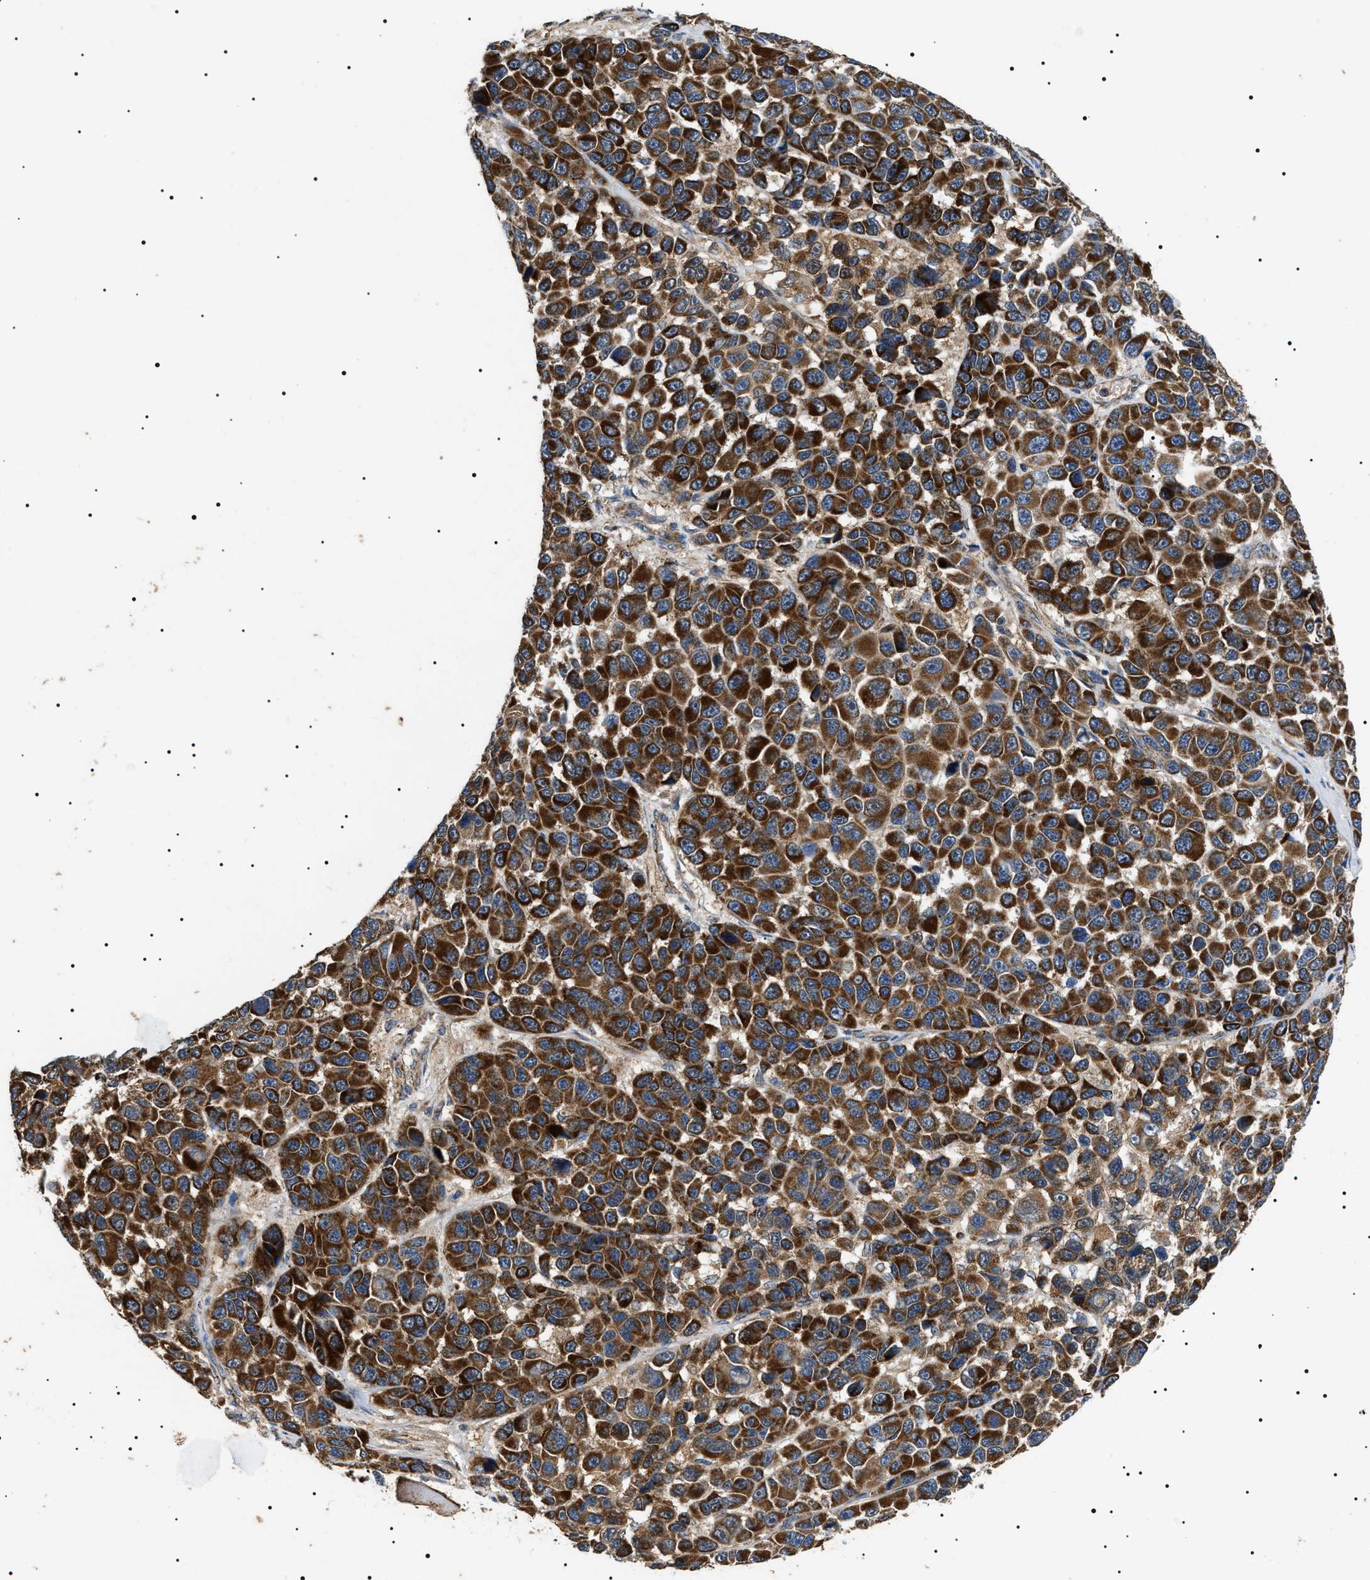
{"staining": {"intensity": "strong", "quantity": ">75%", "location": "cytoplasmic/membranous"}, "tissue": "melanoma", "cell_type": "Tumor cells", "image_type": "cancer", "snomed": [{"axis": "morphology", "description": "Malignant melanoma, NOS"}, {"axis": "topography", "description": "Skin"}], "caption": "Strong cytoplasmic/membranous positivity is seen in approximately >75% of tumor cells in melanoma.", "gene": "OXSM", "patient": {"sex": "male", "age": 53}}